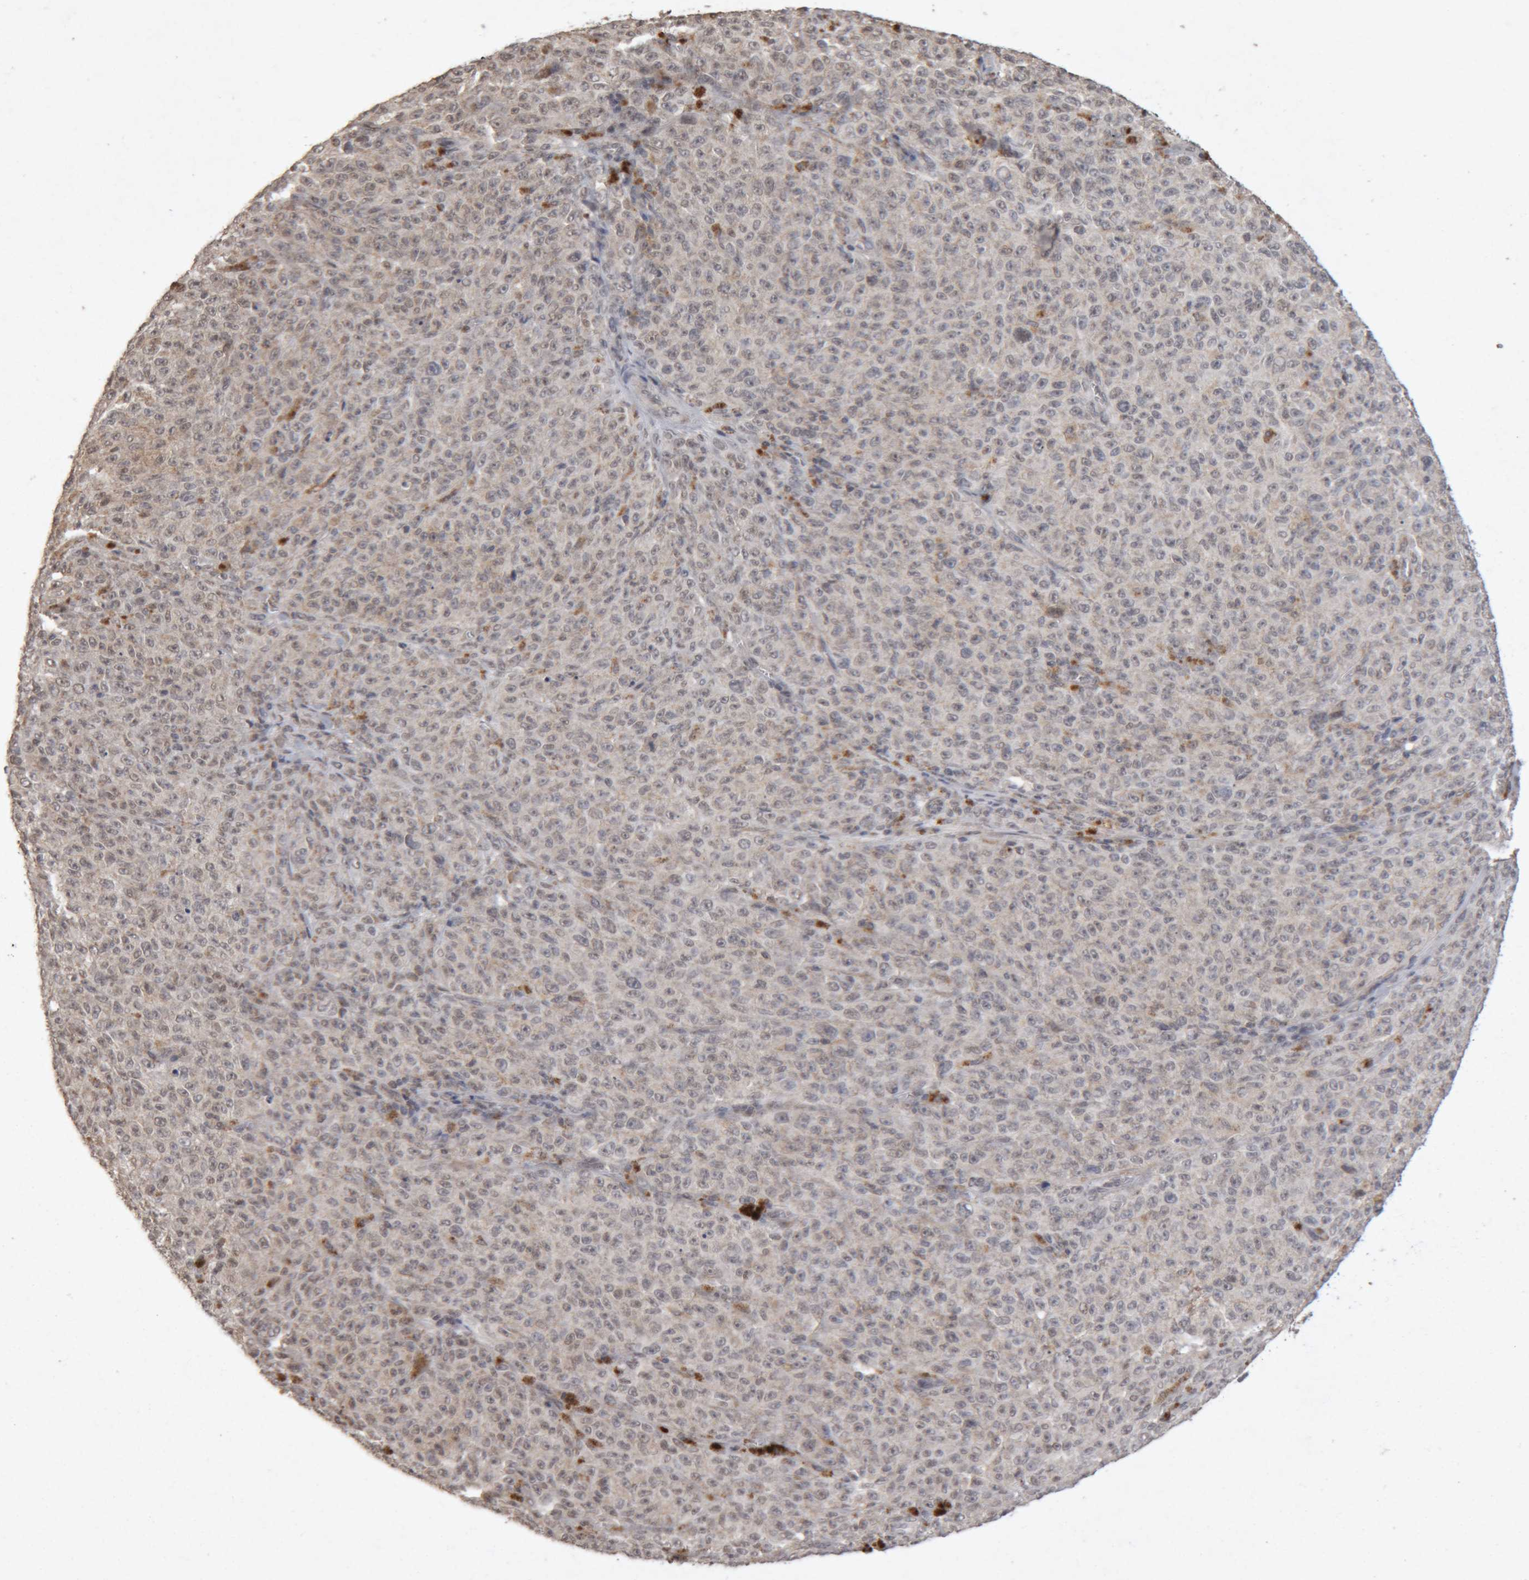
{"staining": {"intensity": "negative", "quantity": "none", "location": "none"}, "tissue": "melanoma", "cell_type": "Tumor cells", "image_type": "cancer", "snomed": [{"axis": "morphology", "description": "Malignant melanoma, NOS"}, {"axis": "topography", "description": "Skin"}], "caption": "Immunohistochemistry (IHC) of malignant melanoma reveals no expression in tumor cells.", "gene": "MEP1A", "patient": {"sex": "female", "age": 82}}